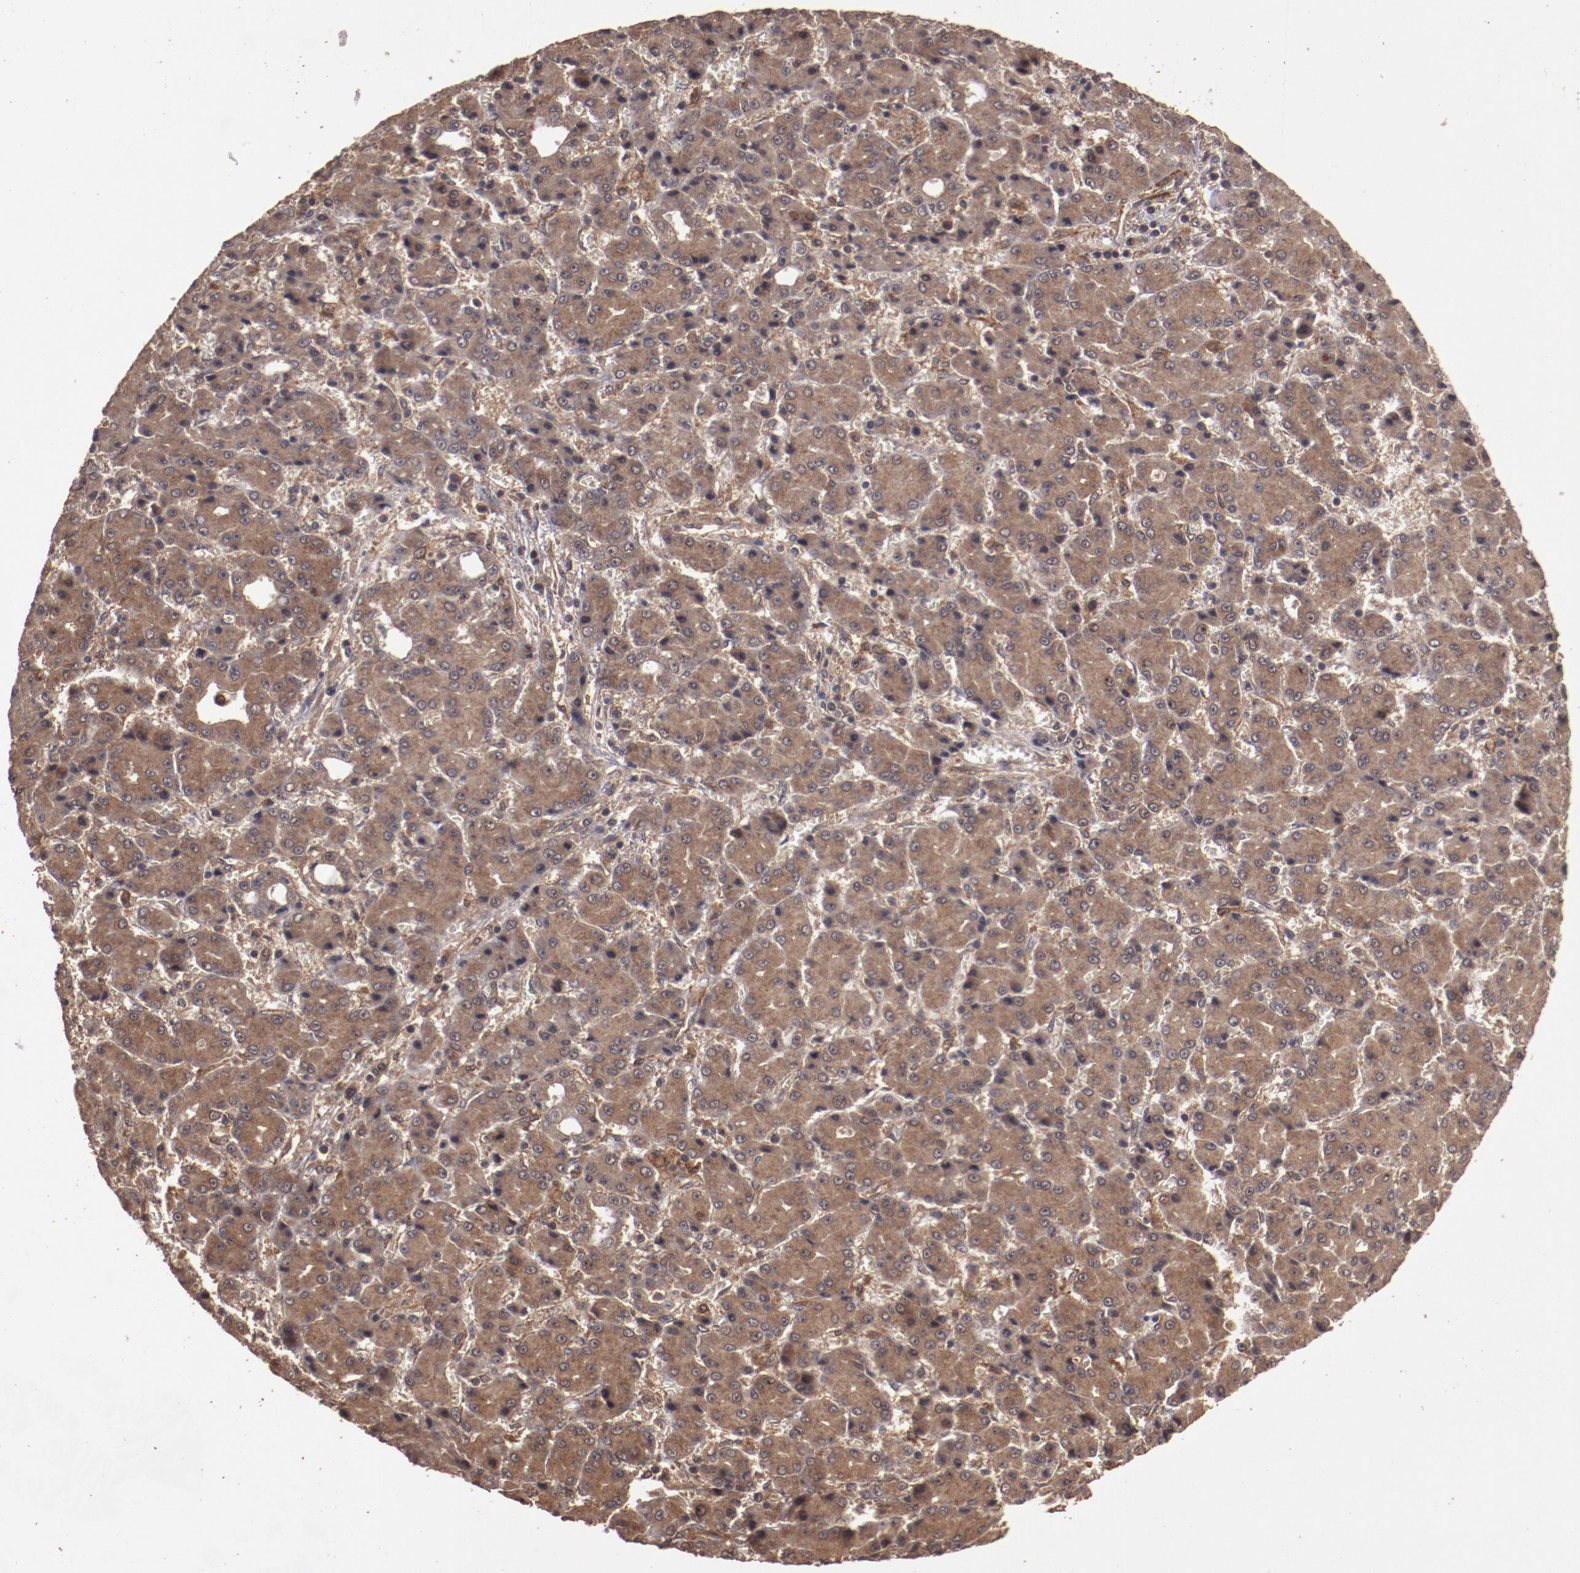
{"staining": {"intensity": "strong", "quantity": ">75%", "location": "cytoplasmic/membranous"}, "tissue": "liver cancer", "cell_type": "Tumor cells", "image_type": "cancer", "snomed": [{"axis": "morphology", "description": "Carcinoma, Hepatocellular, NOS"}, {"axis": "topography", "description": "Liver"}], "caption": "Protein expression analysis of liver cancer displays strong cytoplasmic/membranous staining in about >75% of tumor cells.", "gene": "TXNDC16", "patient": {"sex": "male", "age": 69}}